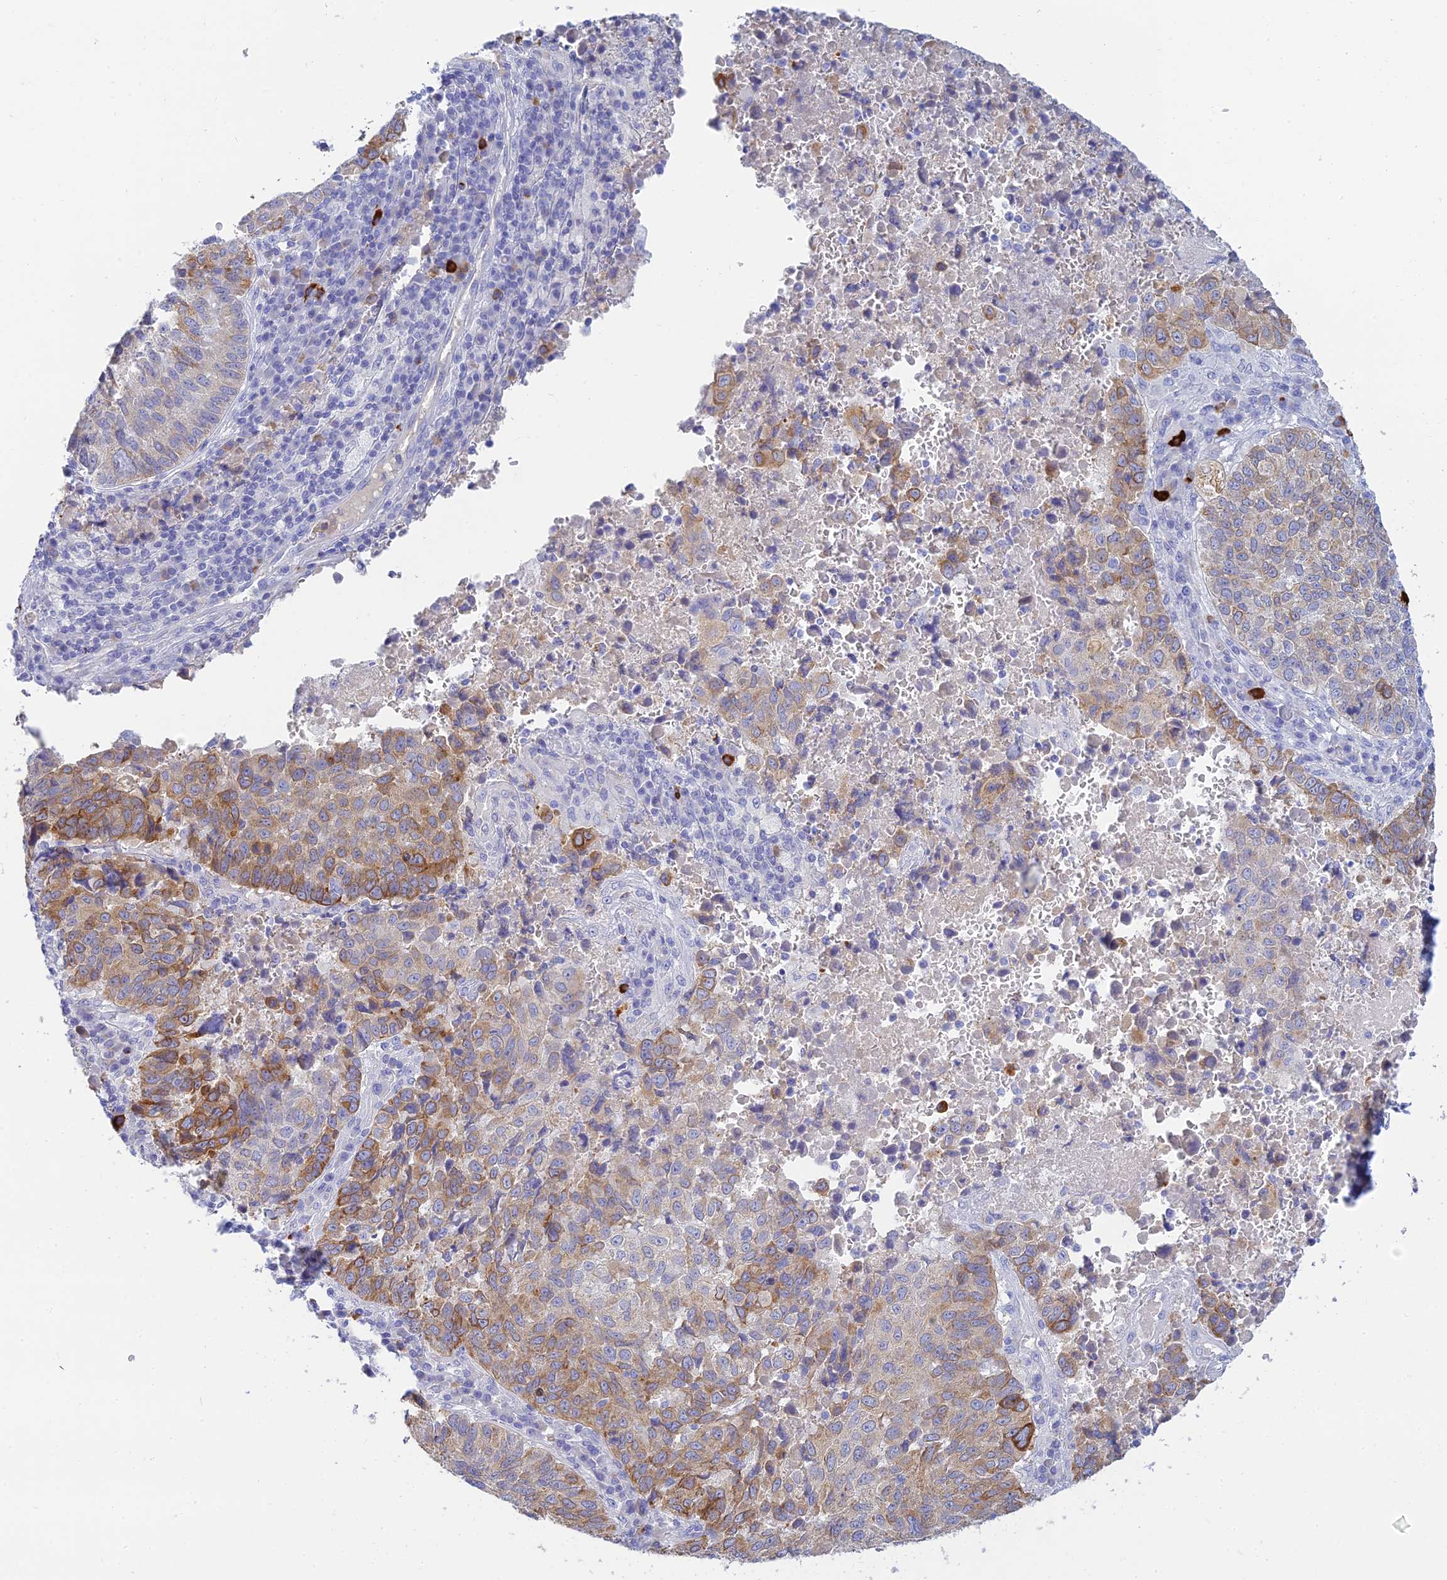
{"staining": {"intensity": "strong", "quantity": "<25%", "location": "cytoplasmic/membranous"}, "tissue": "lung cancer", "cell_type": "Tumor cells", "image_type": "cancer", "snomed": [{"axis": "morphology", "description": "Squamous cell carcinoma, NOS"}, {"axis": "topography", "description": "Lung"}], "caption": "Immunohistochemical staining of human lung cancer (squamous cell carcinoma) displays medium levels of strong cytoplasmic/membranous protein staining in about <25% of tumor cells. (Stains: DAB (3,3'-diaminobenzidine) in brown, nuclei in blue, Microscopy: brightfield microscopy at high magnification).", "gene": "CEP152", "patient": {"sex": "male", "age": 73}}